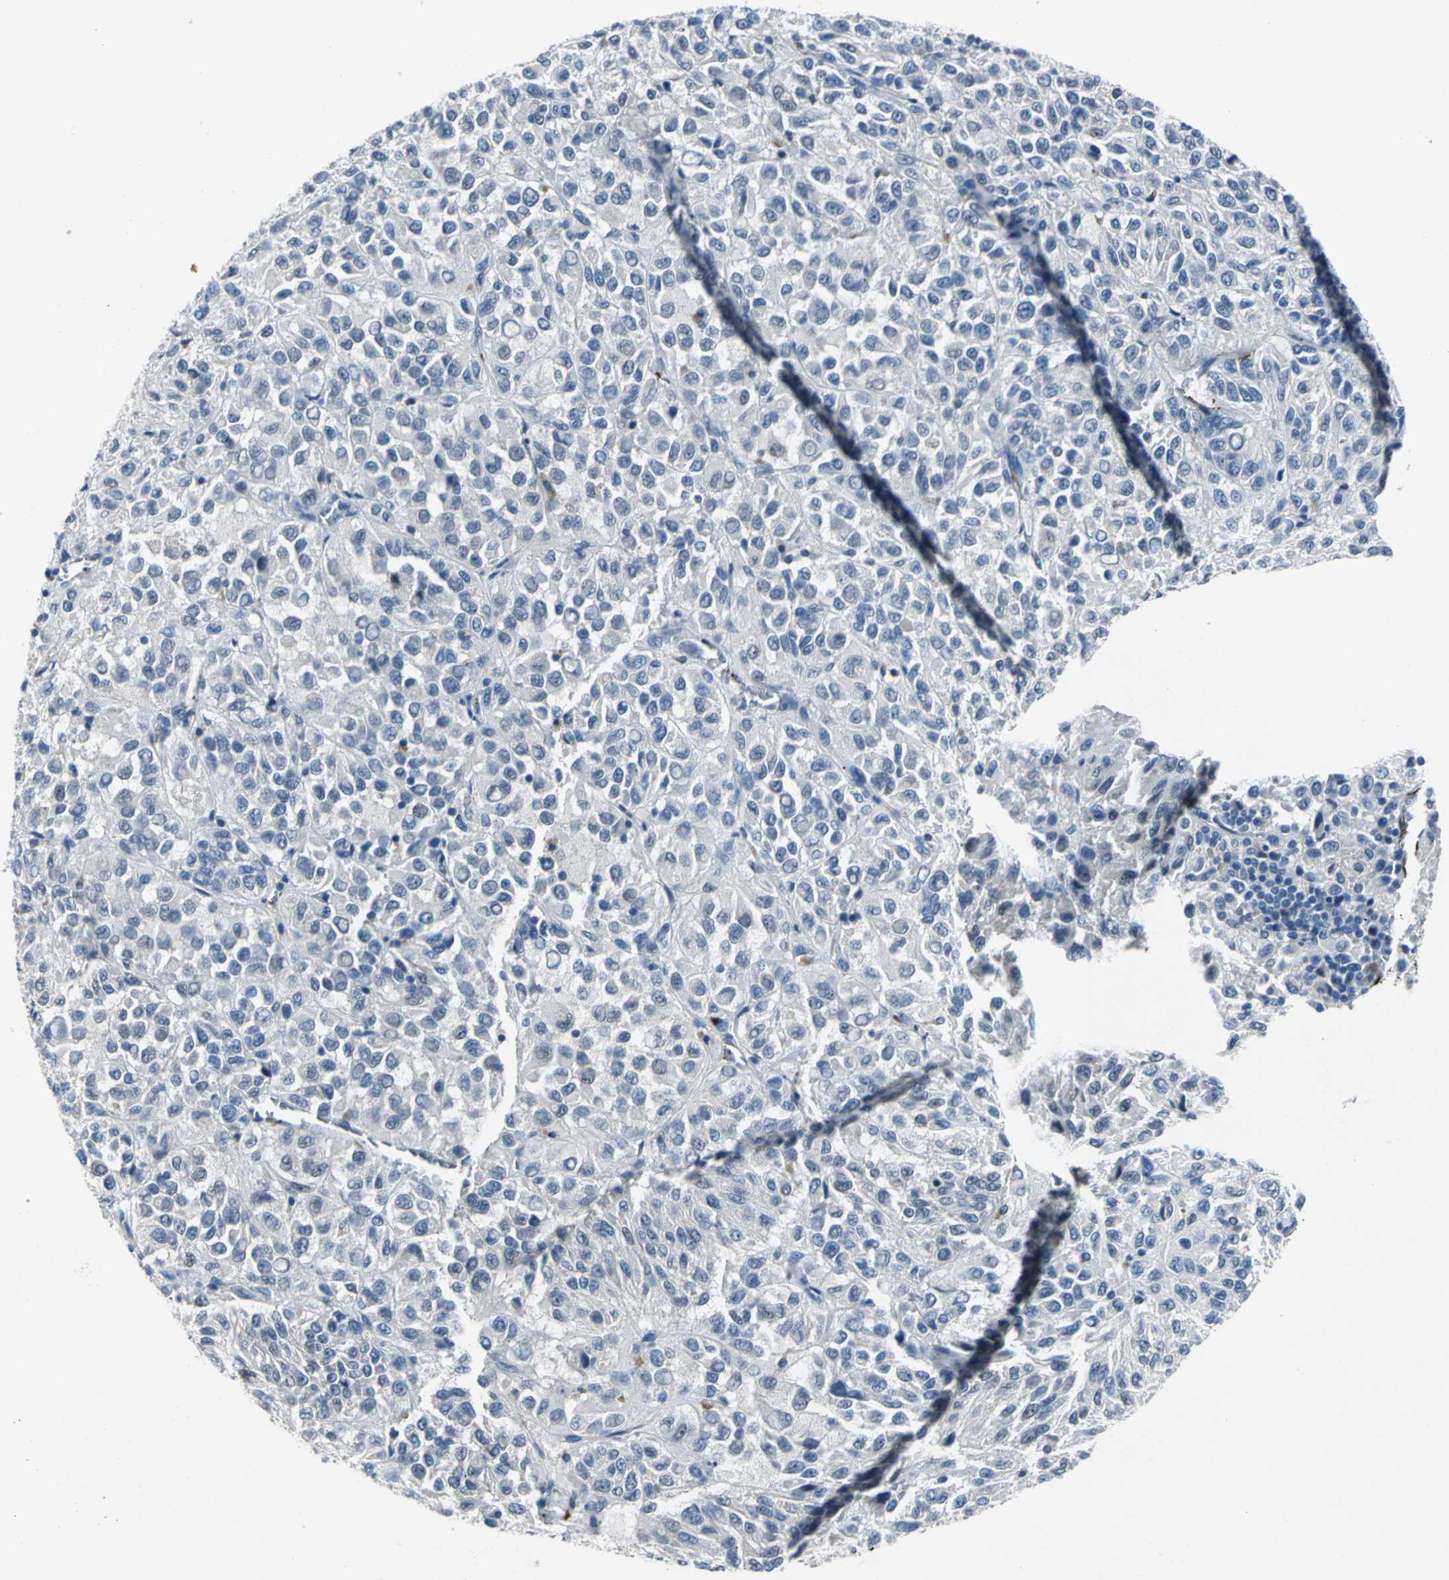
{"staining": {"intensity": "negative", "quantity": "none", "location": "none"}, "tissue": "melanoma", "cell_type": "Tumor cells", "image_type": "cancer", "snomed": [{"axis": "morphology", "description": "Malignant melanoma, Metastatic site"}, {"axis": "topography", "description": "Lung"}], "caption": "The micrograph reveals no staining of tumor cells in malignant melanoma (metastatic site).", "gene": "SELP", "patient": {"sex": "male", "age": 64}}